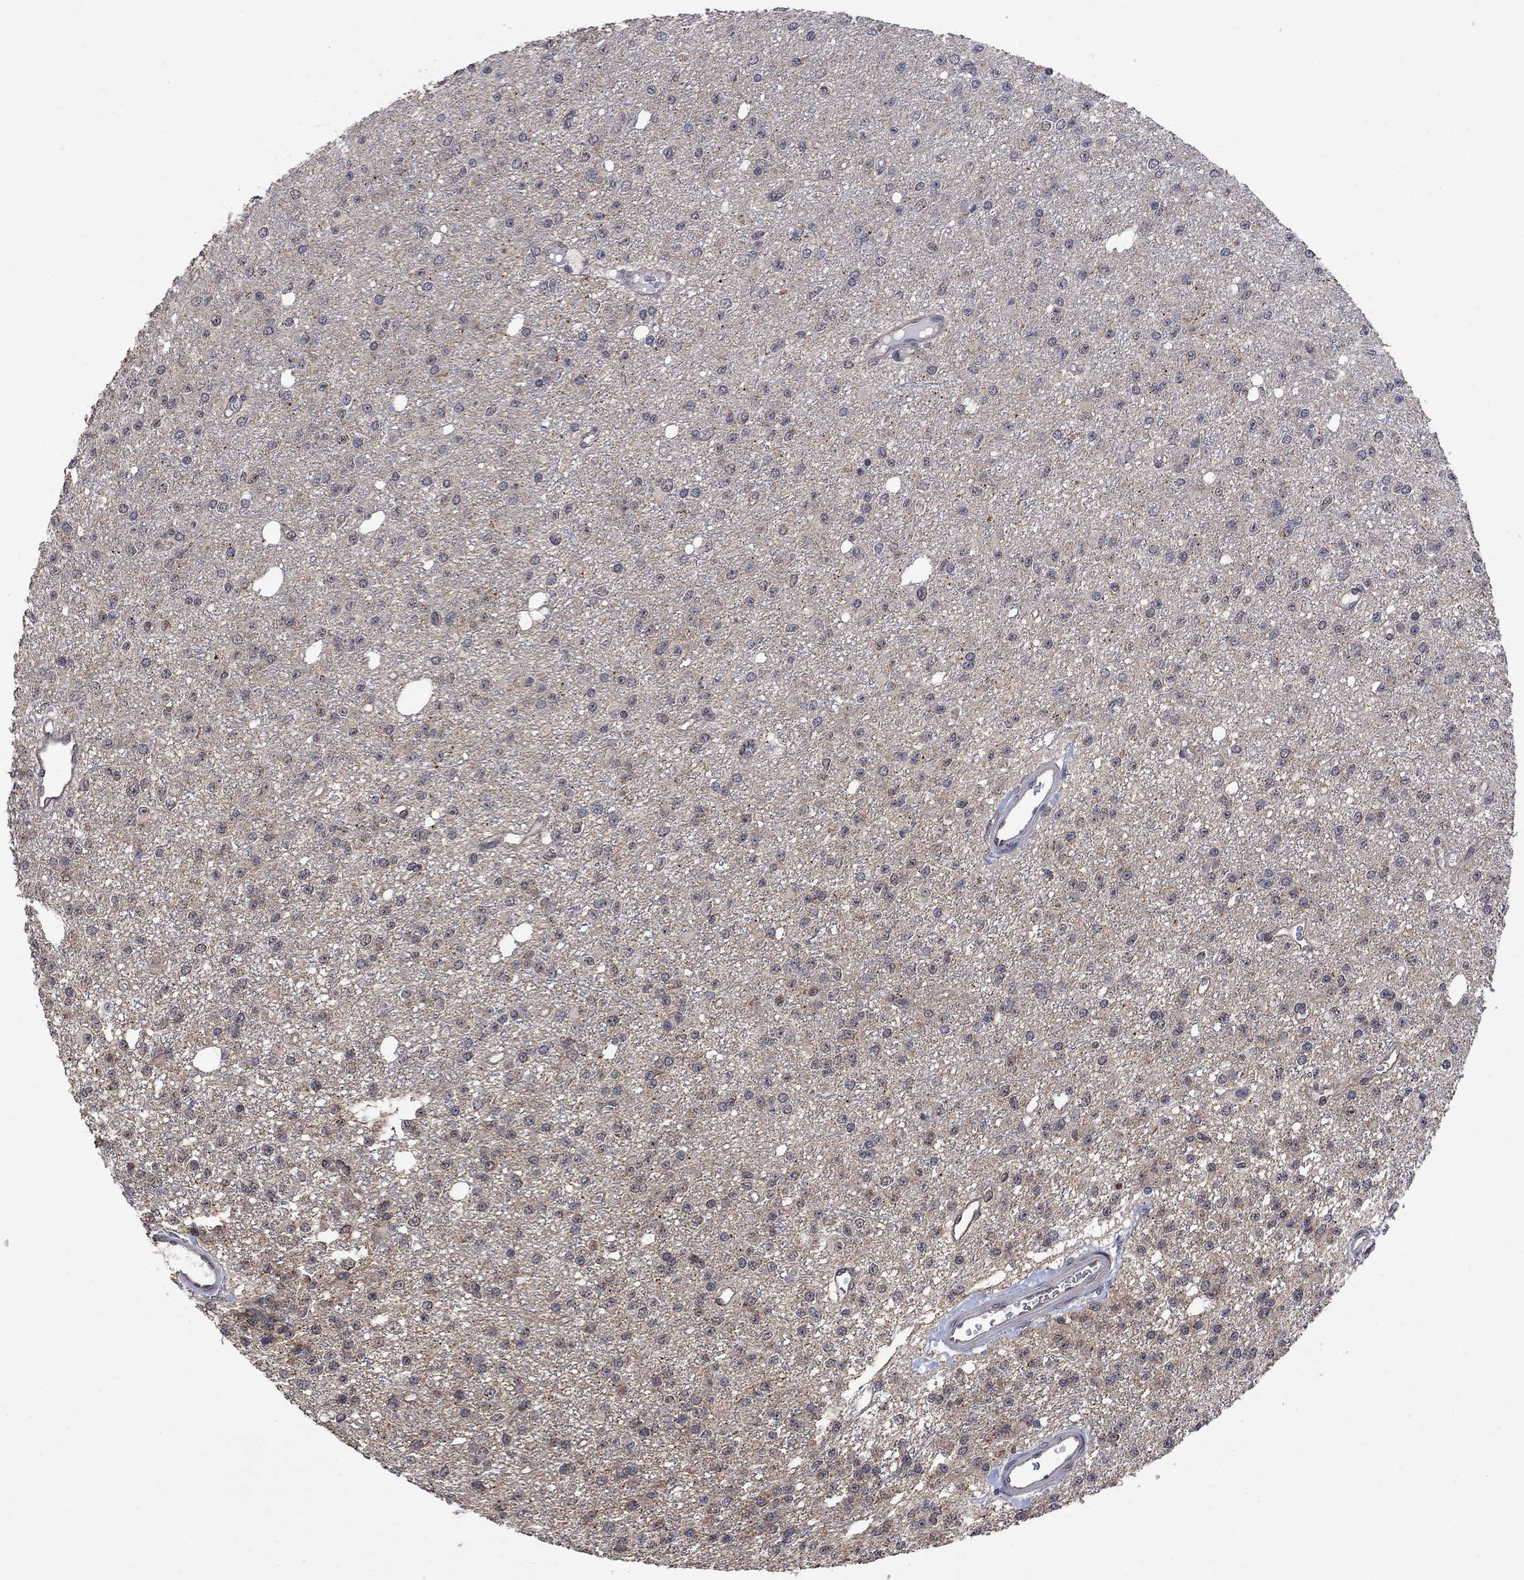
{"staining": {"intensity": "negative", "quantity": "none", "location": "none"}, "tissue": "glioma", "cell_type": "Tumor cells", "image_type": "cancer", "snomed": [{"axis": "morphology", "description": "Glioma, malignant, Low grade"}, {"axis": "topography", "description": "Brain"}], "caption": "Tumor cells show no significant protein positivity in malignant glioma (low-grade). The staining was performed using DAB to visualize the protein expression in brown, while the nuclei were stained in blue with hematoxylin (Magnification: 20x).", "gene": "ANKRA2", "patient": {"sex": "female", "age": 45}}